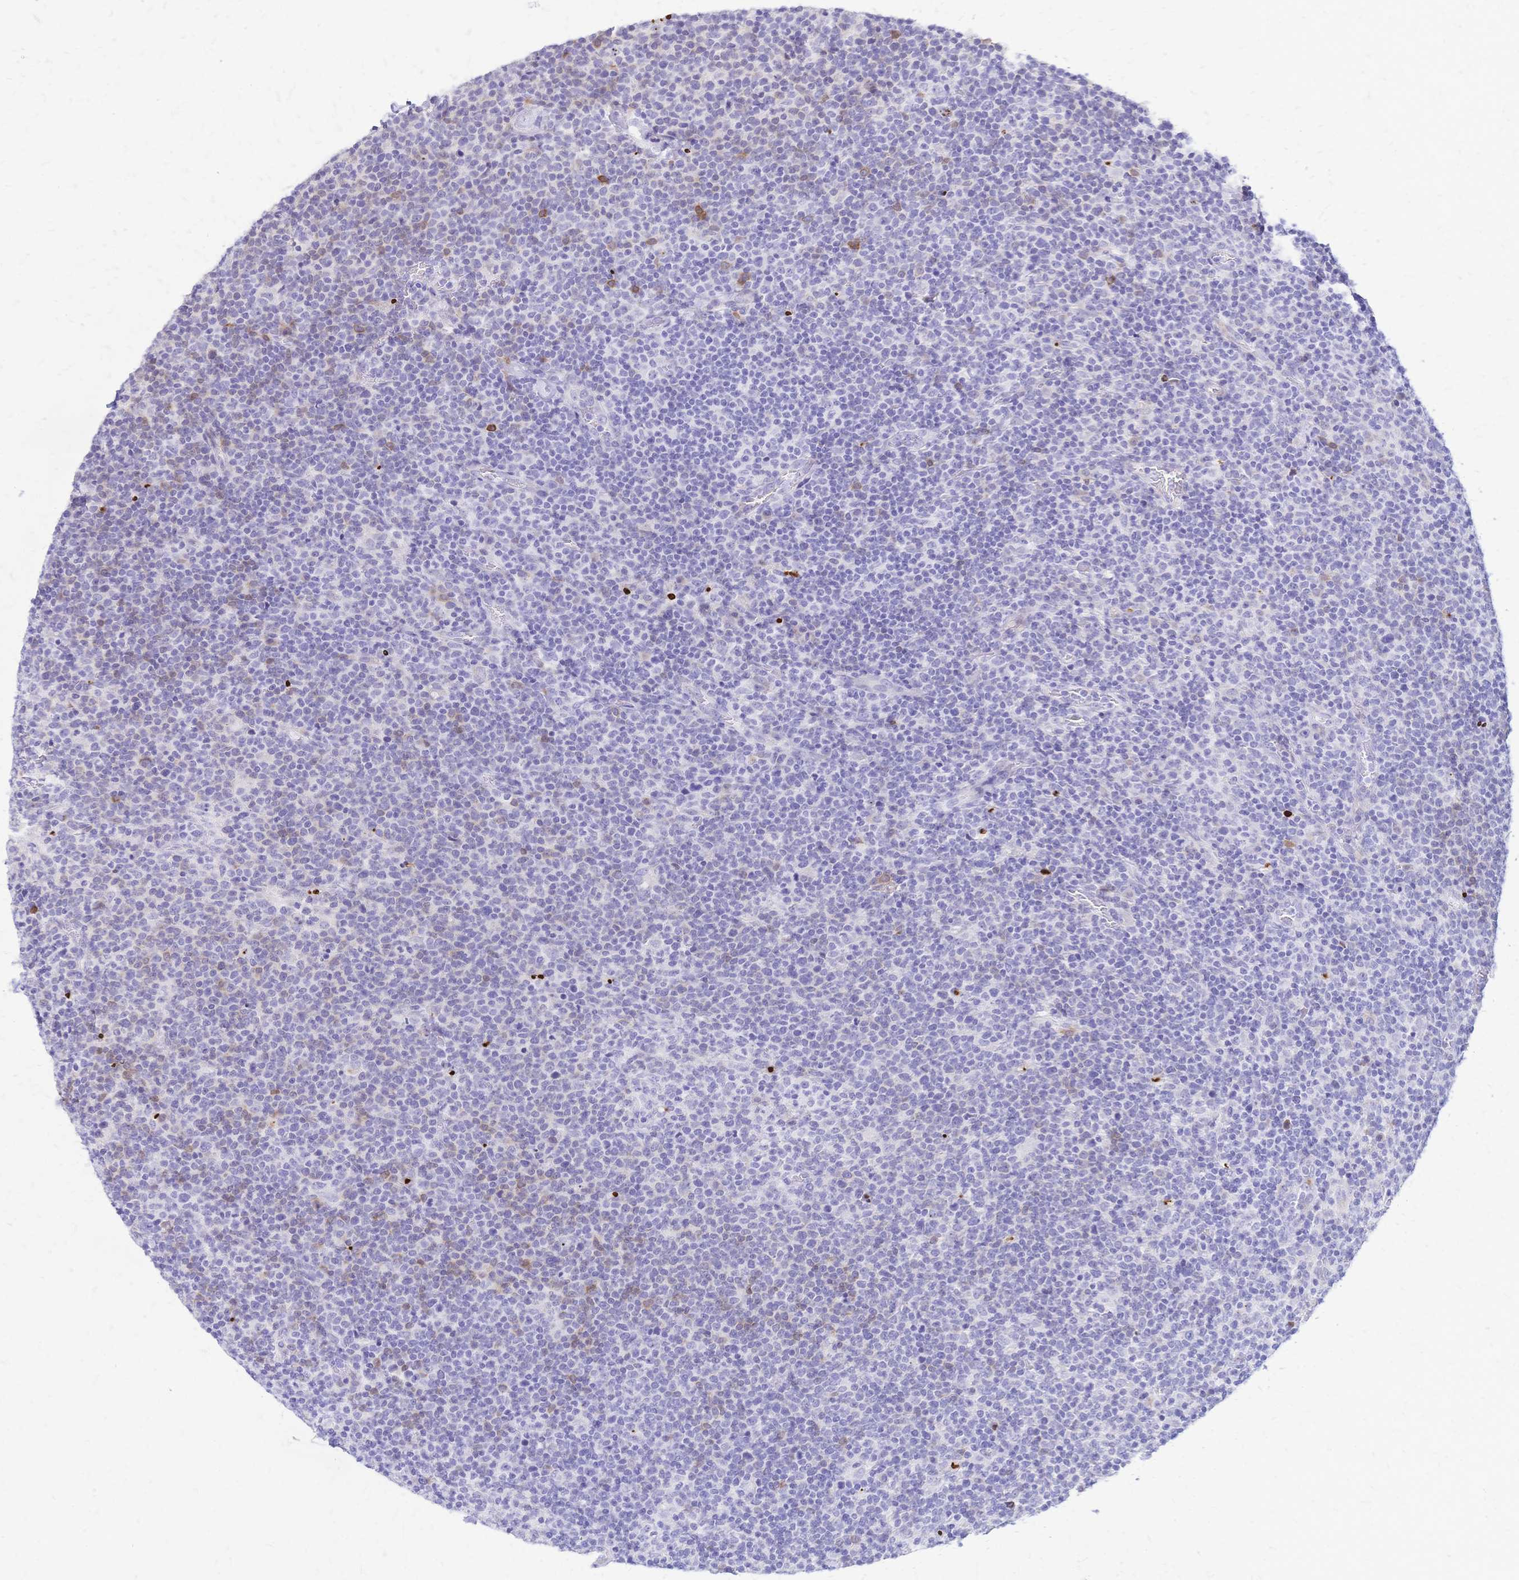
{"staining": {"intensity": "negative", "quantity": "none", "location": "none"}, "tissue": "lymphoma", "cell_type": "Tumor cells", "image_type": "cancer", "snomed": [{"axis": "morphology", "description": "Malignant lymphoma, non-Hodgkin's type, High grade"}, {"axis": "topography", "description": "Lymph node"}], "caption": "Tumor cells are negative for protein expression in human malignant lymphoma, non-Hodgkin's type (high-grade).", "gene": "GRB7", "patient": {"sex": "male", "age": 61}}